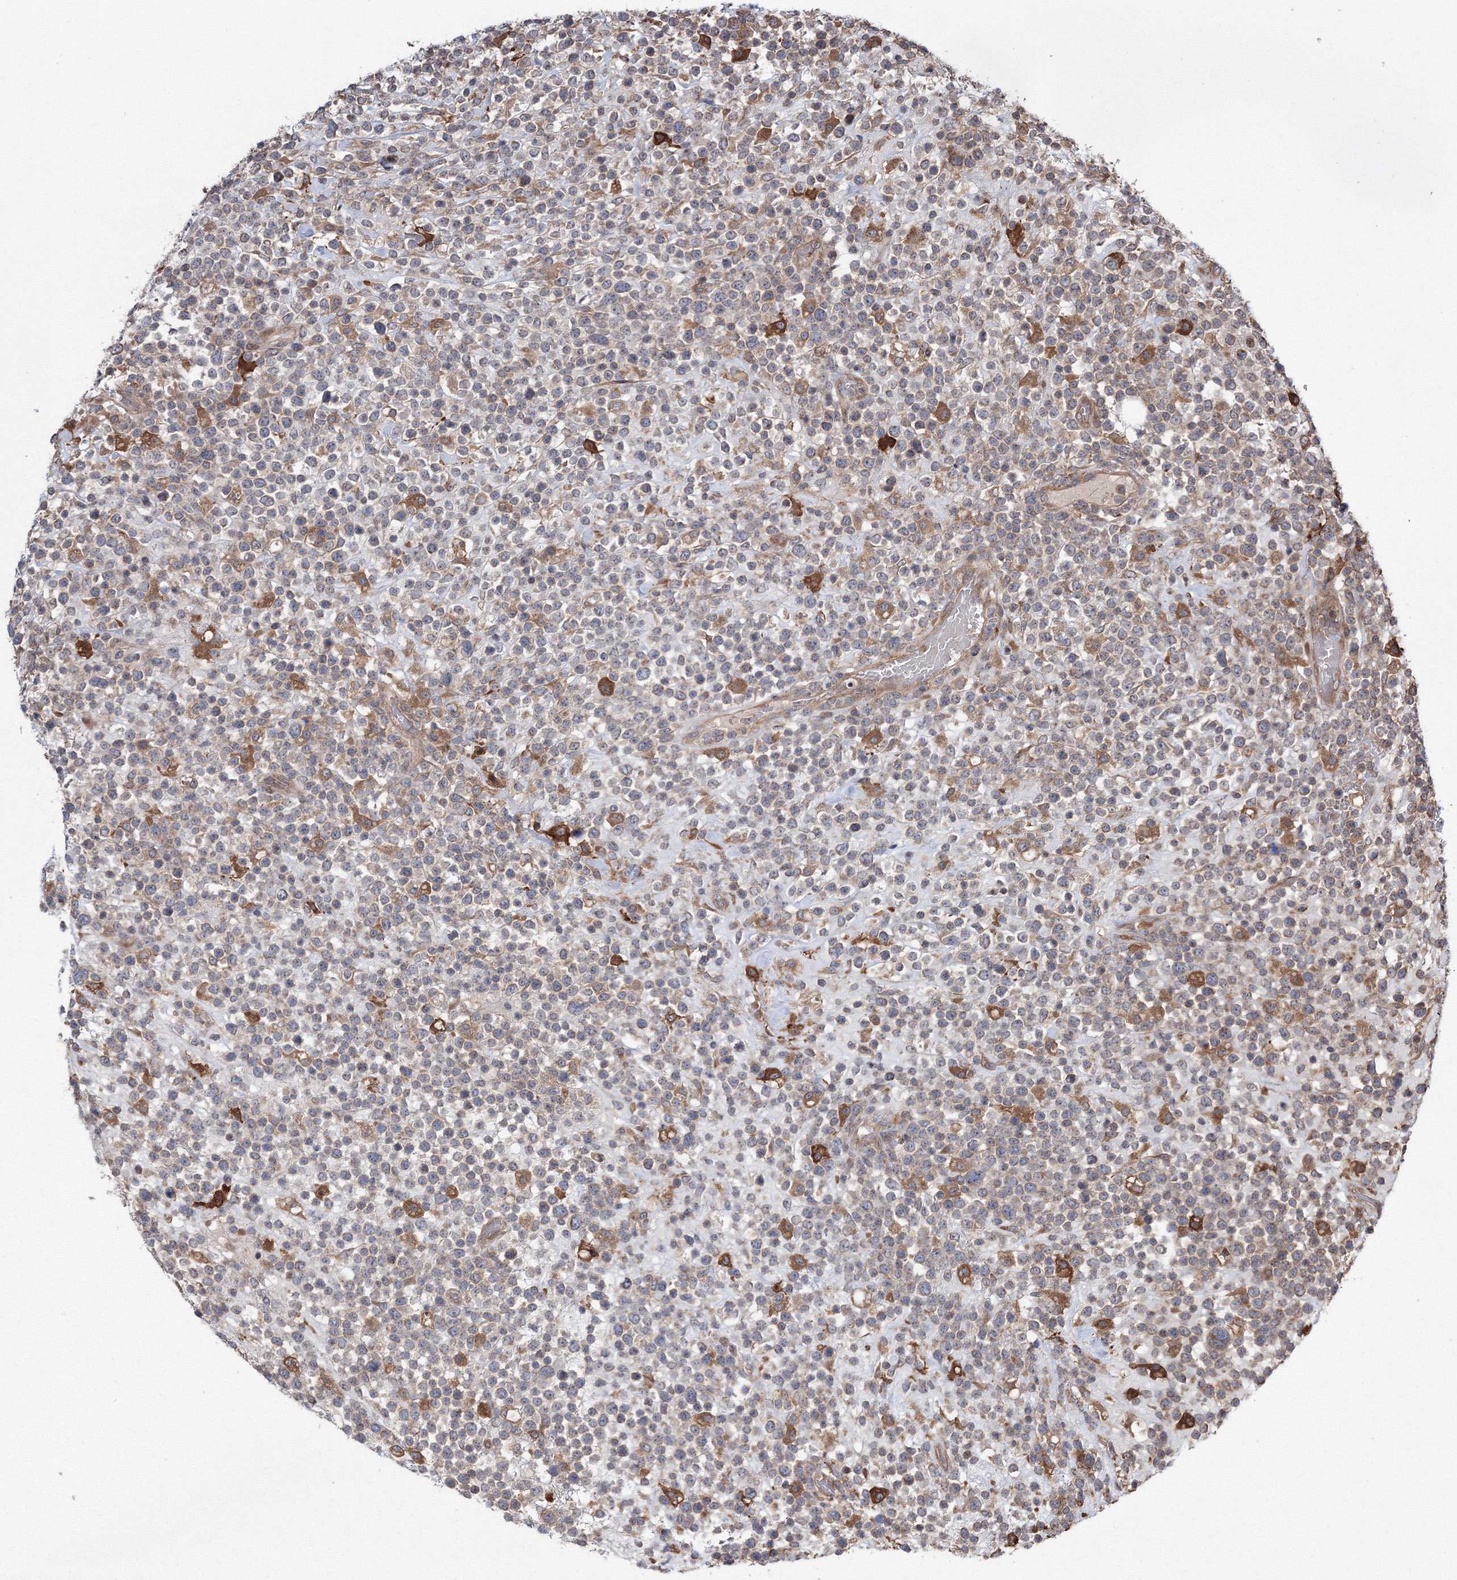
{"staining": {"intensity": "weak", "quantity": "25%-75%", "location": "cytoplasmic/membranous"}, "tissue": "lymphoma", "cell_type": "Tumor cells", "image_type": "cancer", "snomed": [{"axis": "morphology", "description": "Malignant lymphoma, non-Hodgkin's type, High grade"}, {"axis": "topography", "description": "Colon"}], "caption": "Tumor cells reveal low levels of weak cytoplasmic/membranous expression in approximately 25%-75% of cells in human malignant lymphoma, non-Hodgkin's type (high-grade).", "gene": "RANBP3L", "patient": {"sex": "female", "age": 53}}